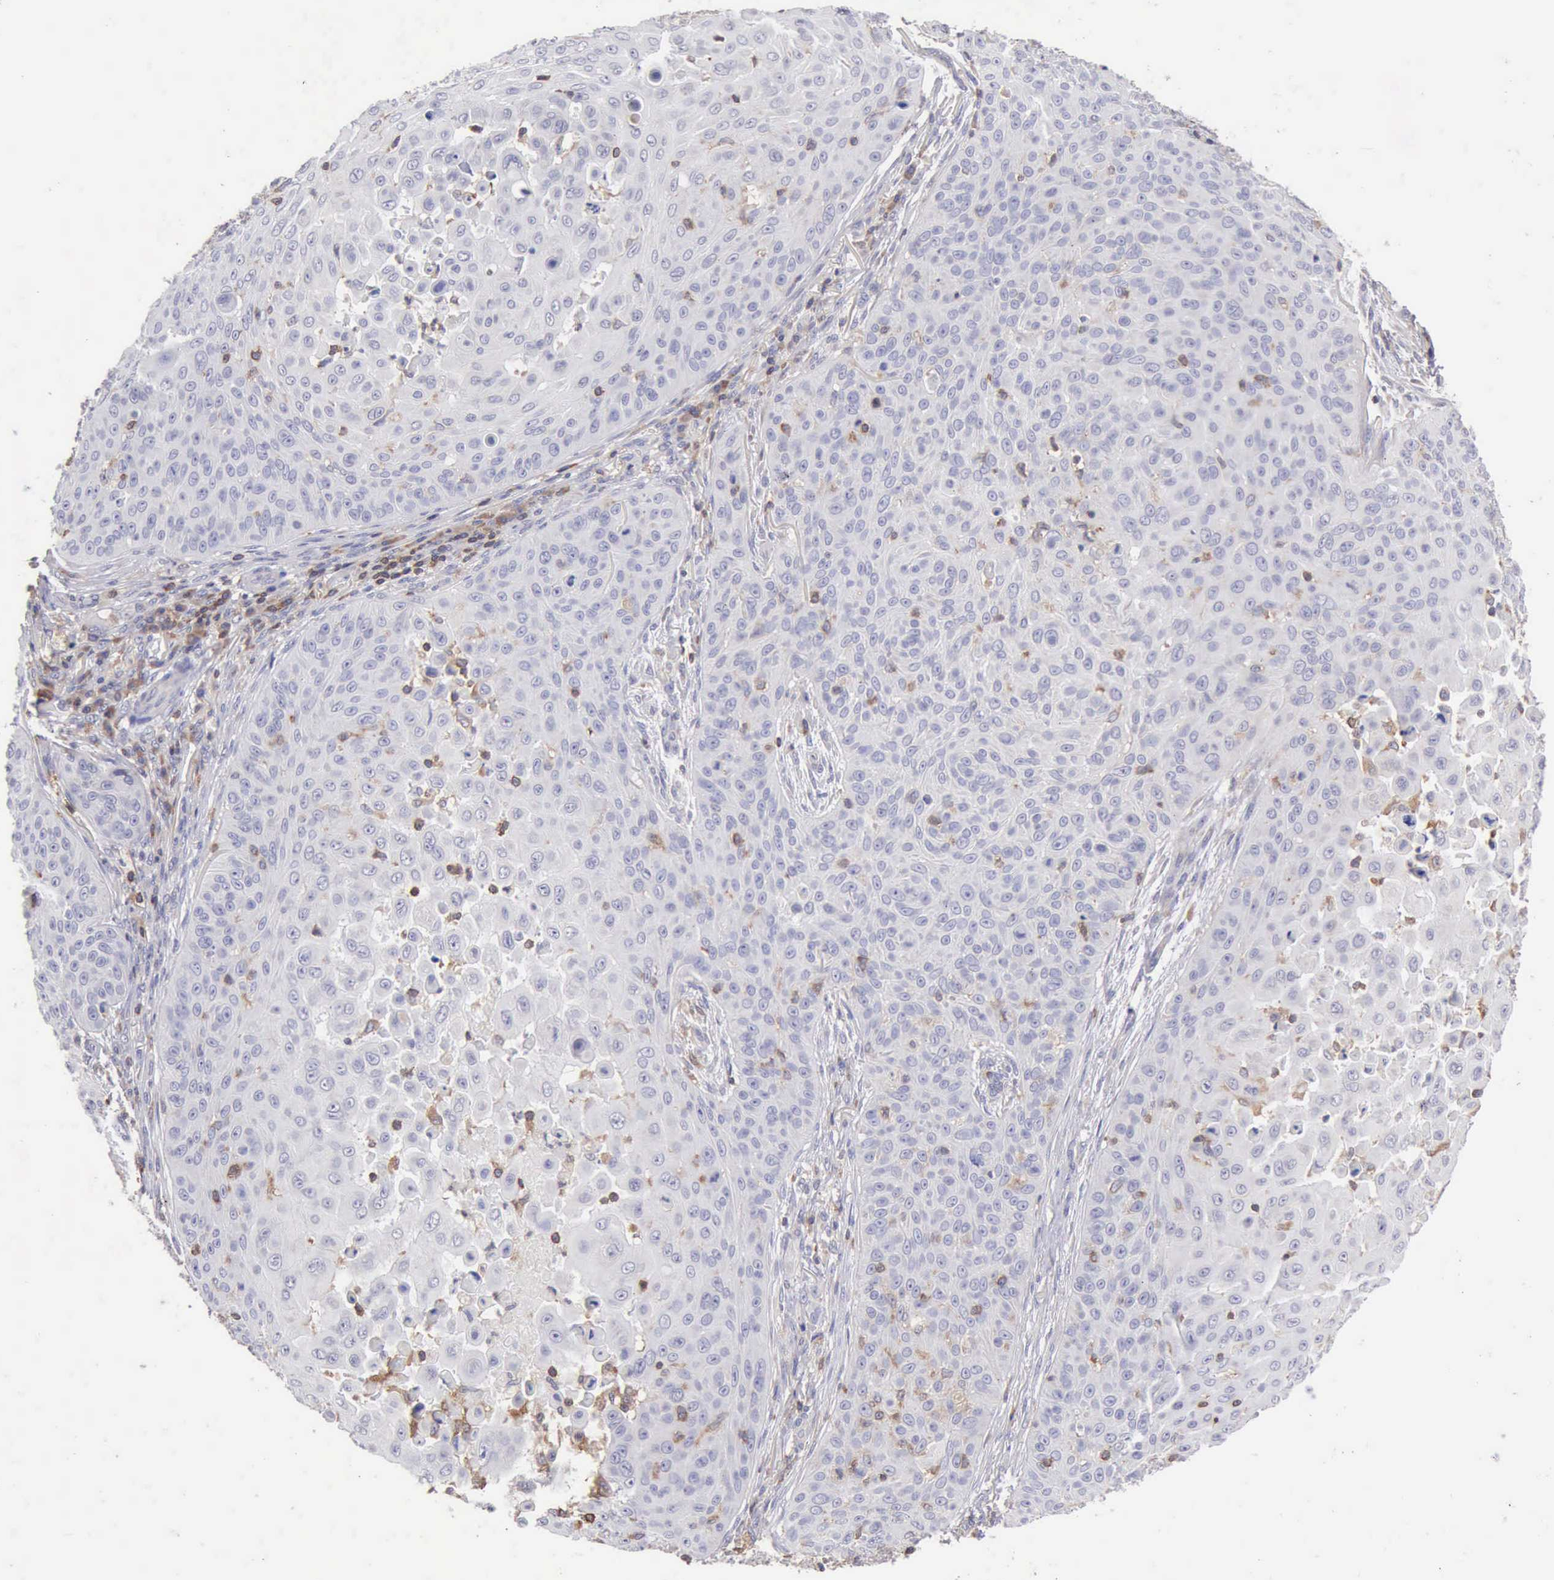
{"staining": {"intensity": "negative", "quantity": "none", "location": "none"}, "tissue": "skin cancer", "cell_type": "Tumor cells", "image_type": "cancer", "snomed": [{"axis": "morphology", "description": "Squamous cell carcinoma, NOS"}, {"axis": "topography", "description": "Skin"}], "caption": "A micrograph of skin squamous cell carcinoma stained for a protein demonstrates no brown staining in tumor cells. (IHC, brightfield microscopy, high magnification).", "gene": "SASH3", "patient": {"sex": "male", "age": 82}}